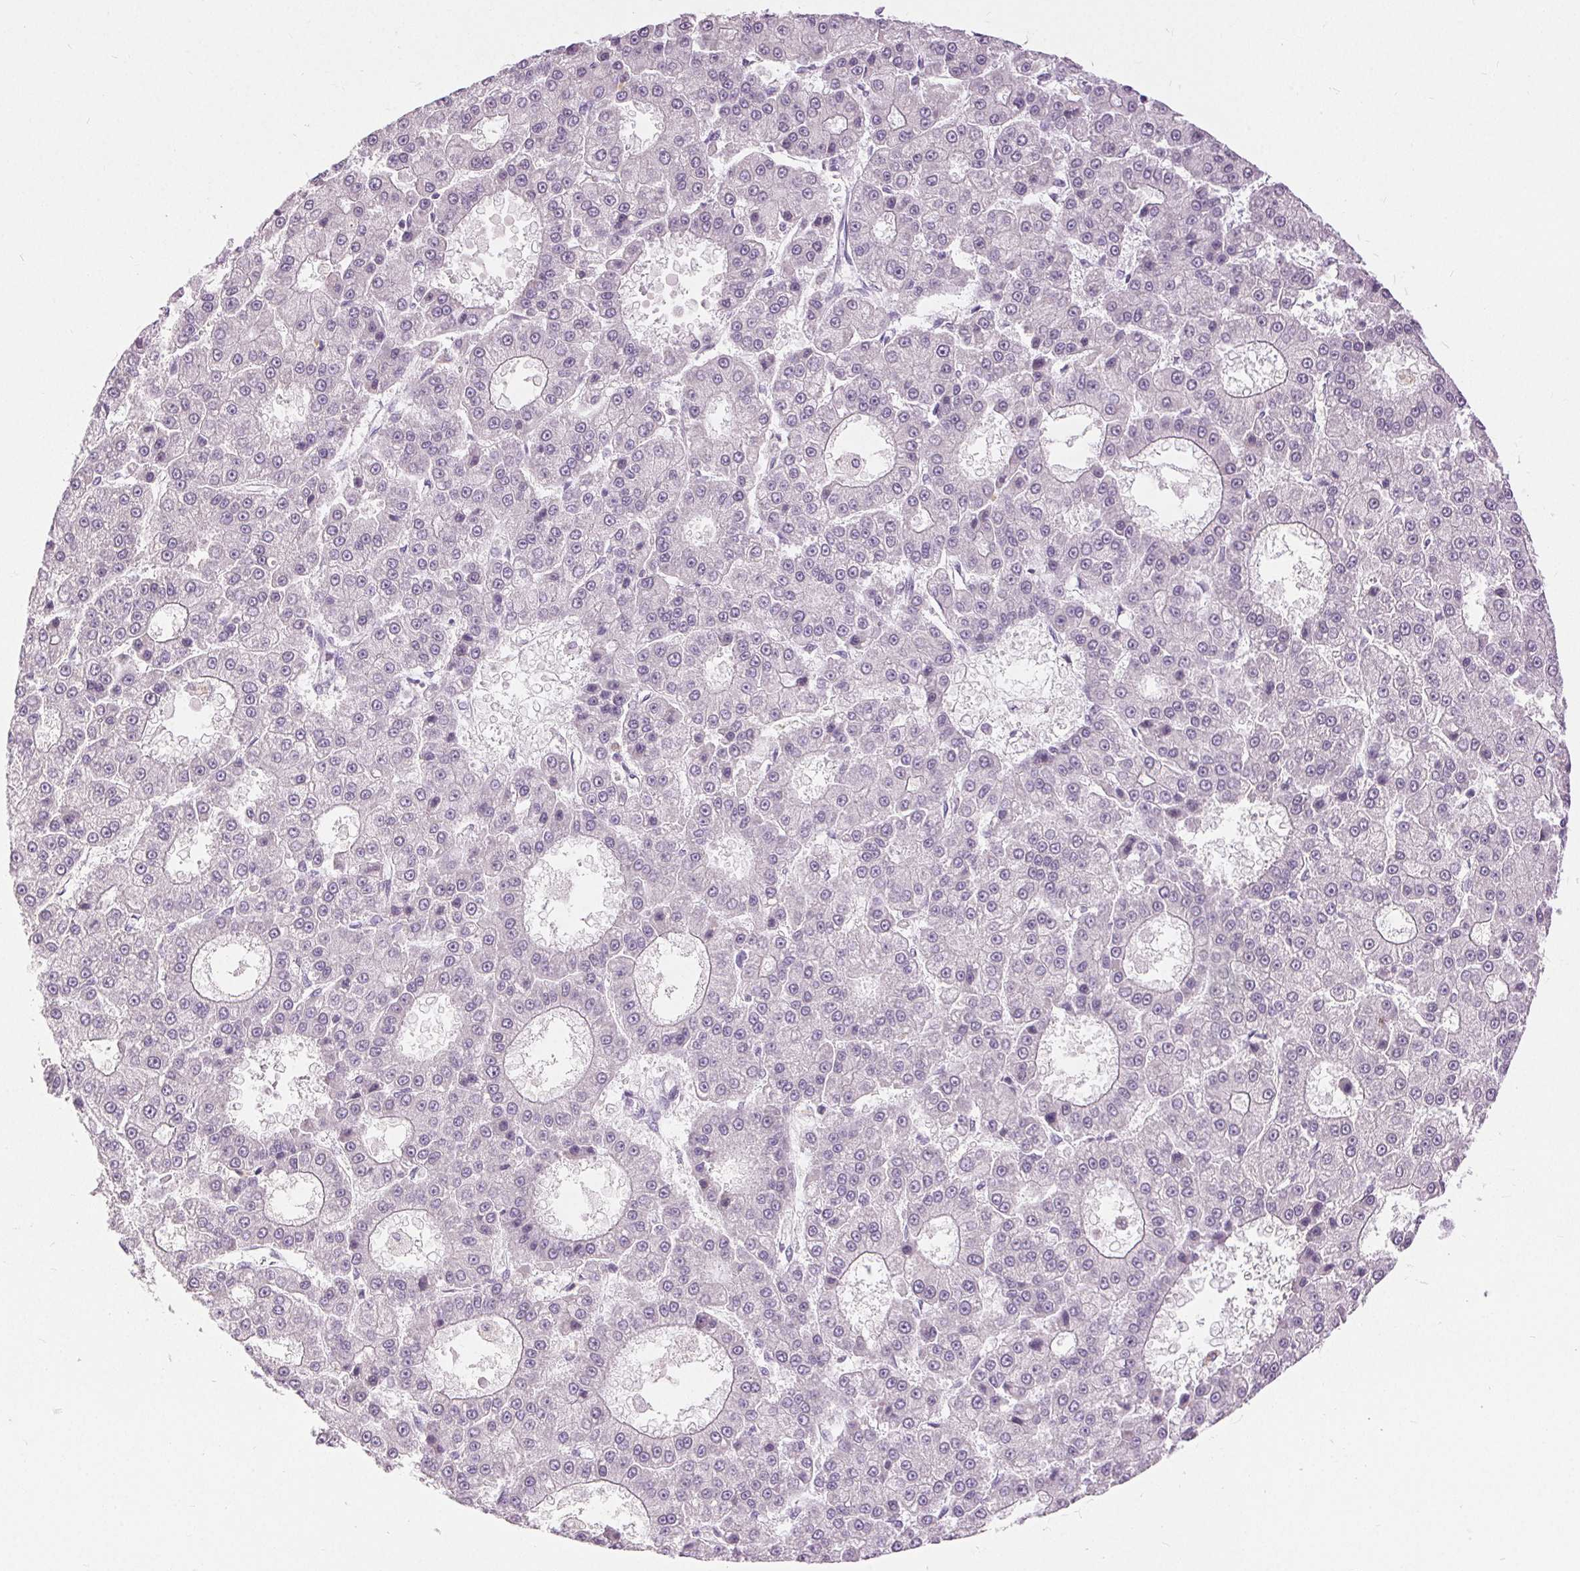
{"staining": {"intensity": "negative", "quantity": "none", "location": "none"}, "tissue": "liver cancer", "cell_type": "Tumor cells", "image_type": "cancer", "snomed": [{"axis": "morphology", "description": "Carcinoma, Hepatocellular, NOS"}, {"axis": "topography", "description": "Liver"}], "caption": "A photomicrograph of human hepatocellular carcinoma (liver) is negative for staining in tumor cells. (Brightfield microscopy of DAB immunohistochemistry at high magnification).", "gene": "DSG3", "patient": {"sex": "male", "age": 70}}